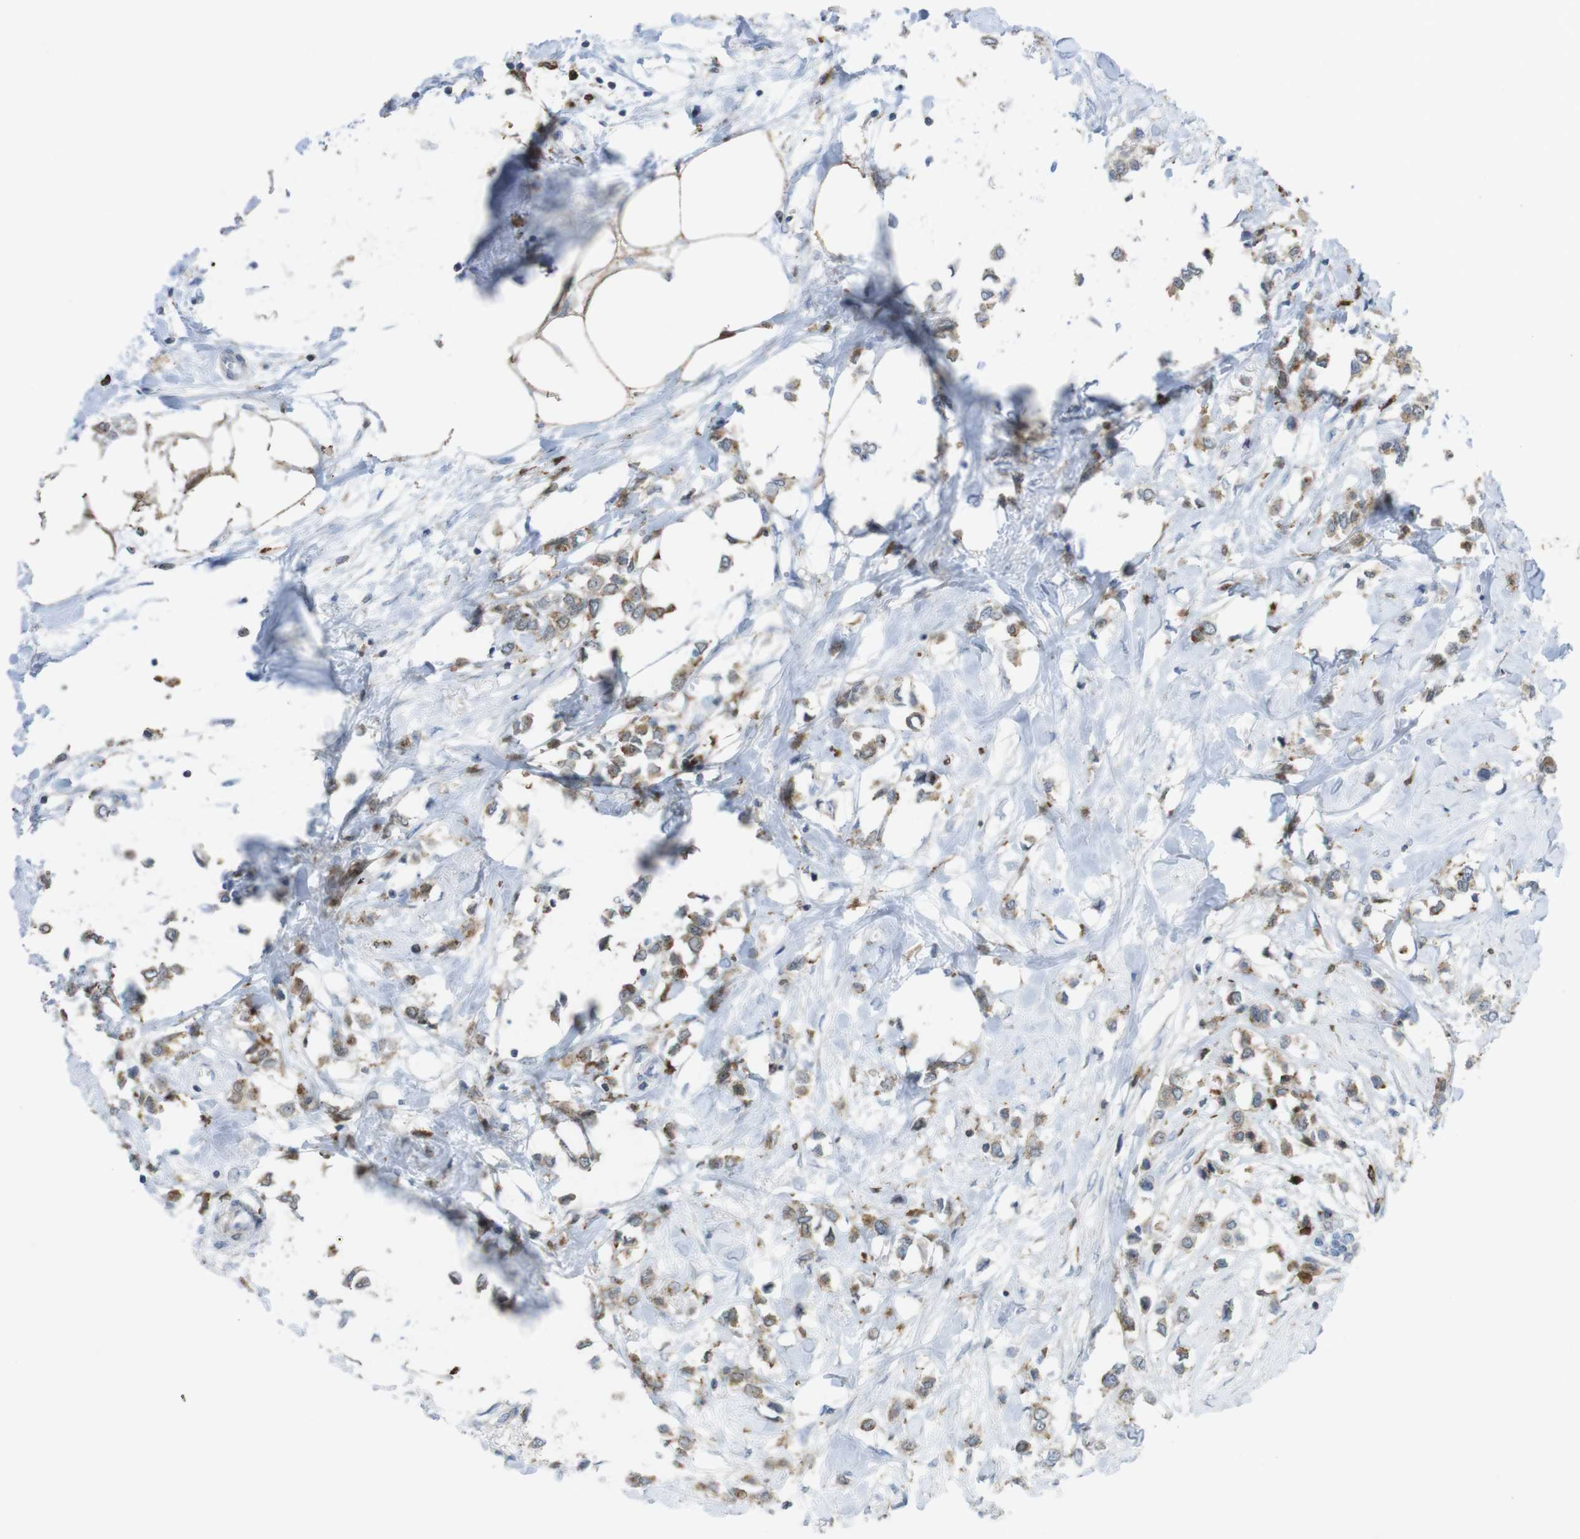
{"staining": {"intensity": "moderate", "quantity": ">75%", "location": "cytoplasmic/membranous"}, "tissue": "breast cancer", "cell_type": "Tumor cells", "image_type": "cancer", "snomed": [{"axis": "morphology", "description": "Lobular carcinoma"}, {"axis": "topography", "description": "Breast"}], "caption": "A high-resolution histopathology image shows immunohistochemistry (IHC) staining of breast cancer, which reveals moderate cytoplasmic/membranous expression in about >75% of tumor cells.", "gene": "PRKCD", "patient": {"sex": "female", "age": 51}}